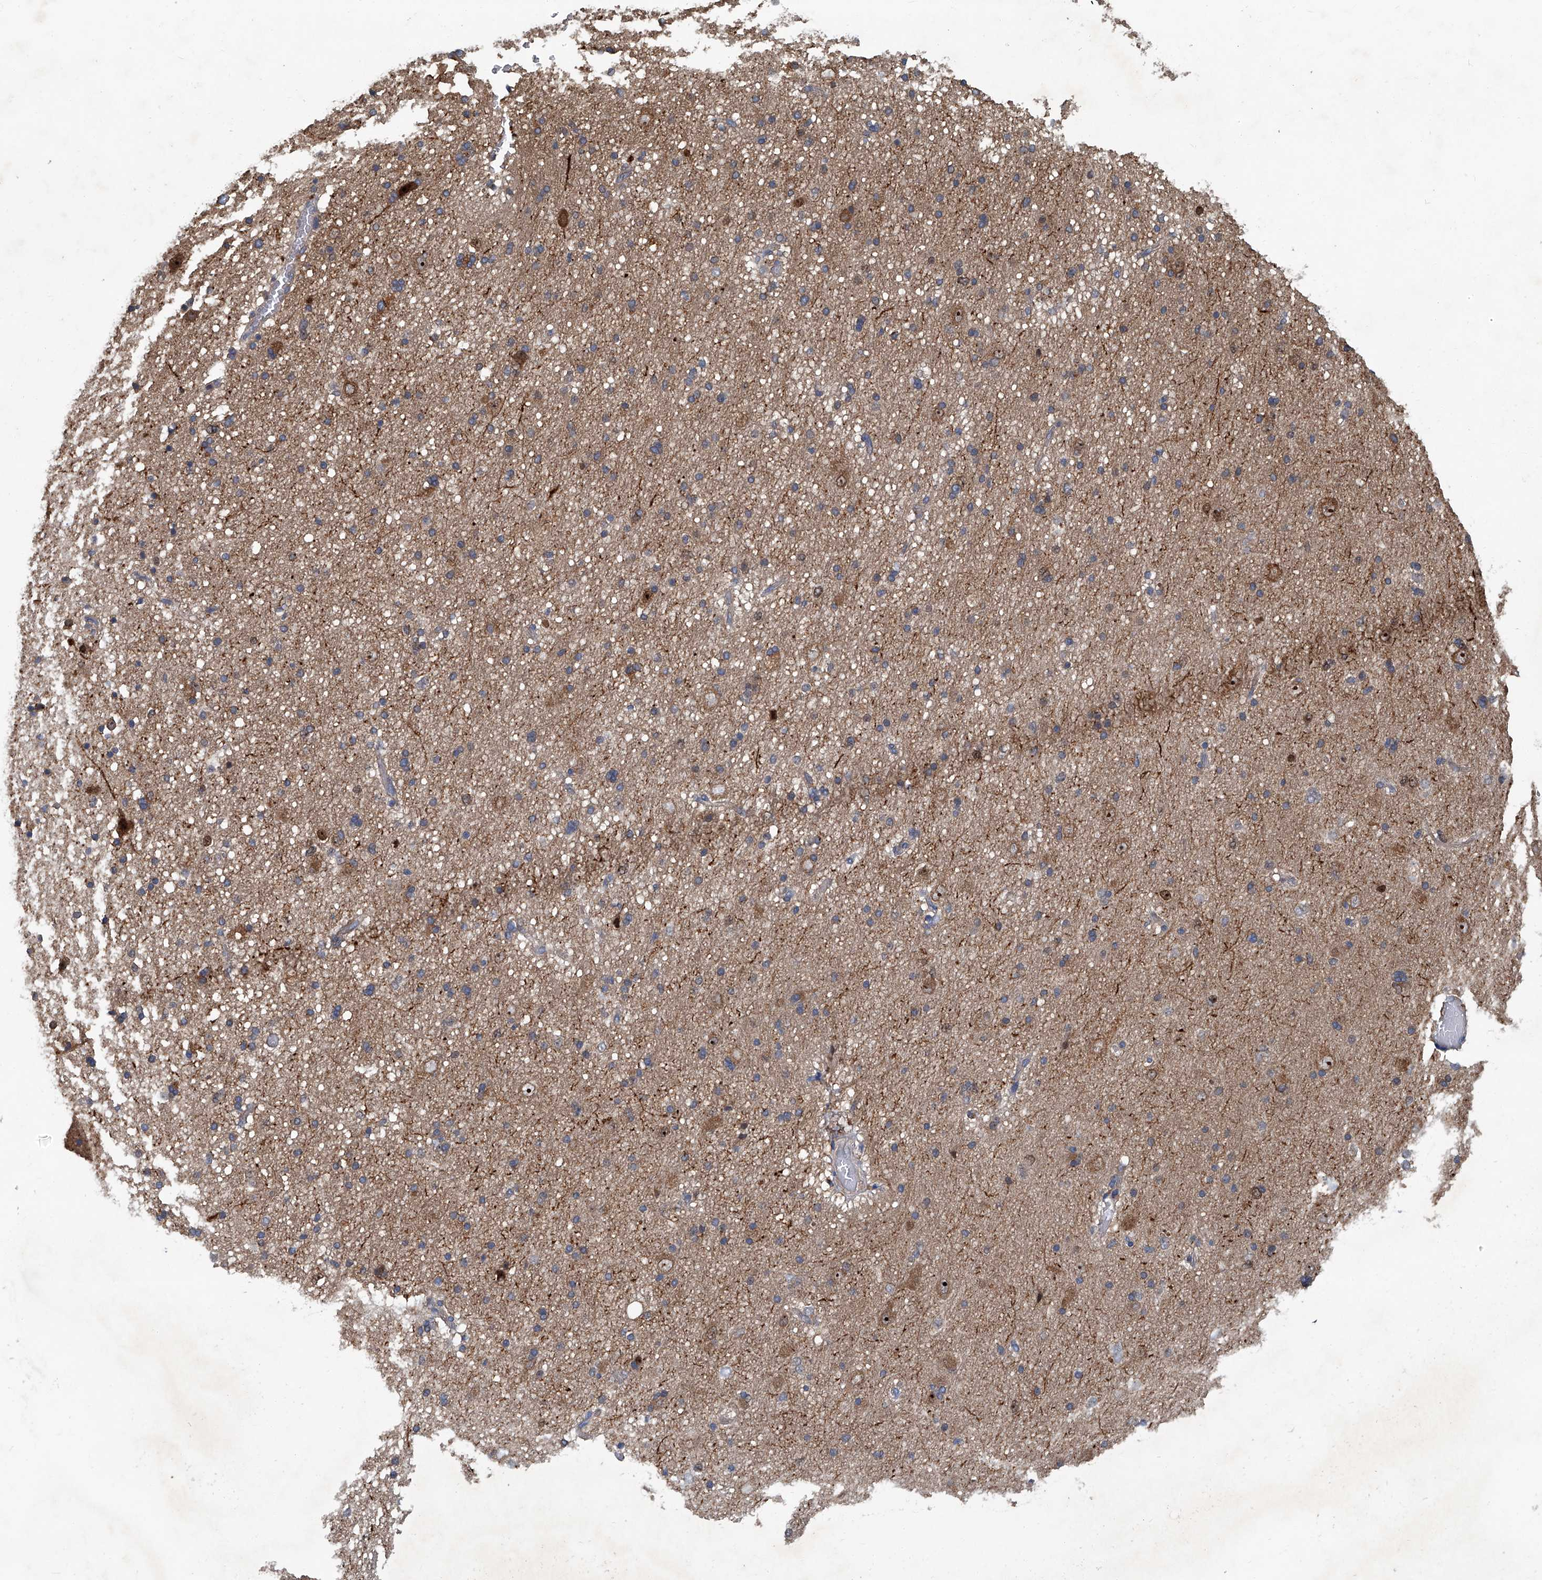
{"staining": {"intensity": "negative", "quantity": "none", "location": "none"}, "tissue": "cerebral cortex", "cell_type": "Endothelial cells", "image_type": "normal", "snomed": [{"axis": "morphology", "description": "Normal tissue, NOS"}, {"axis": "topography", "description": "Cerebral cortex"}], "caption": "There is no significant staining in endothelial cells of cerebral cortex.", "gene": "ANKRD34A", "patient": {"sex": "male", "age": 34}}